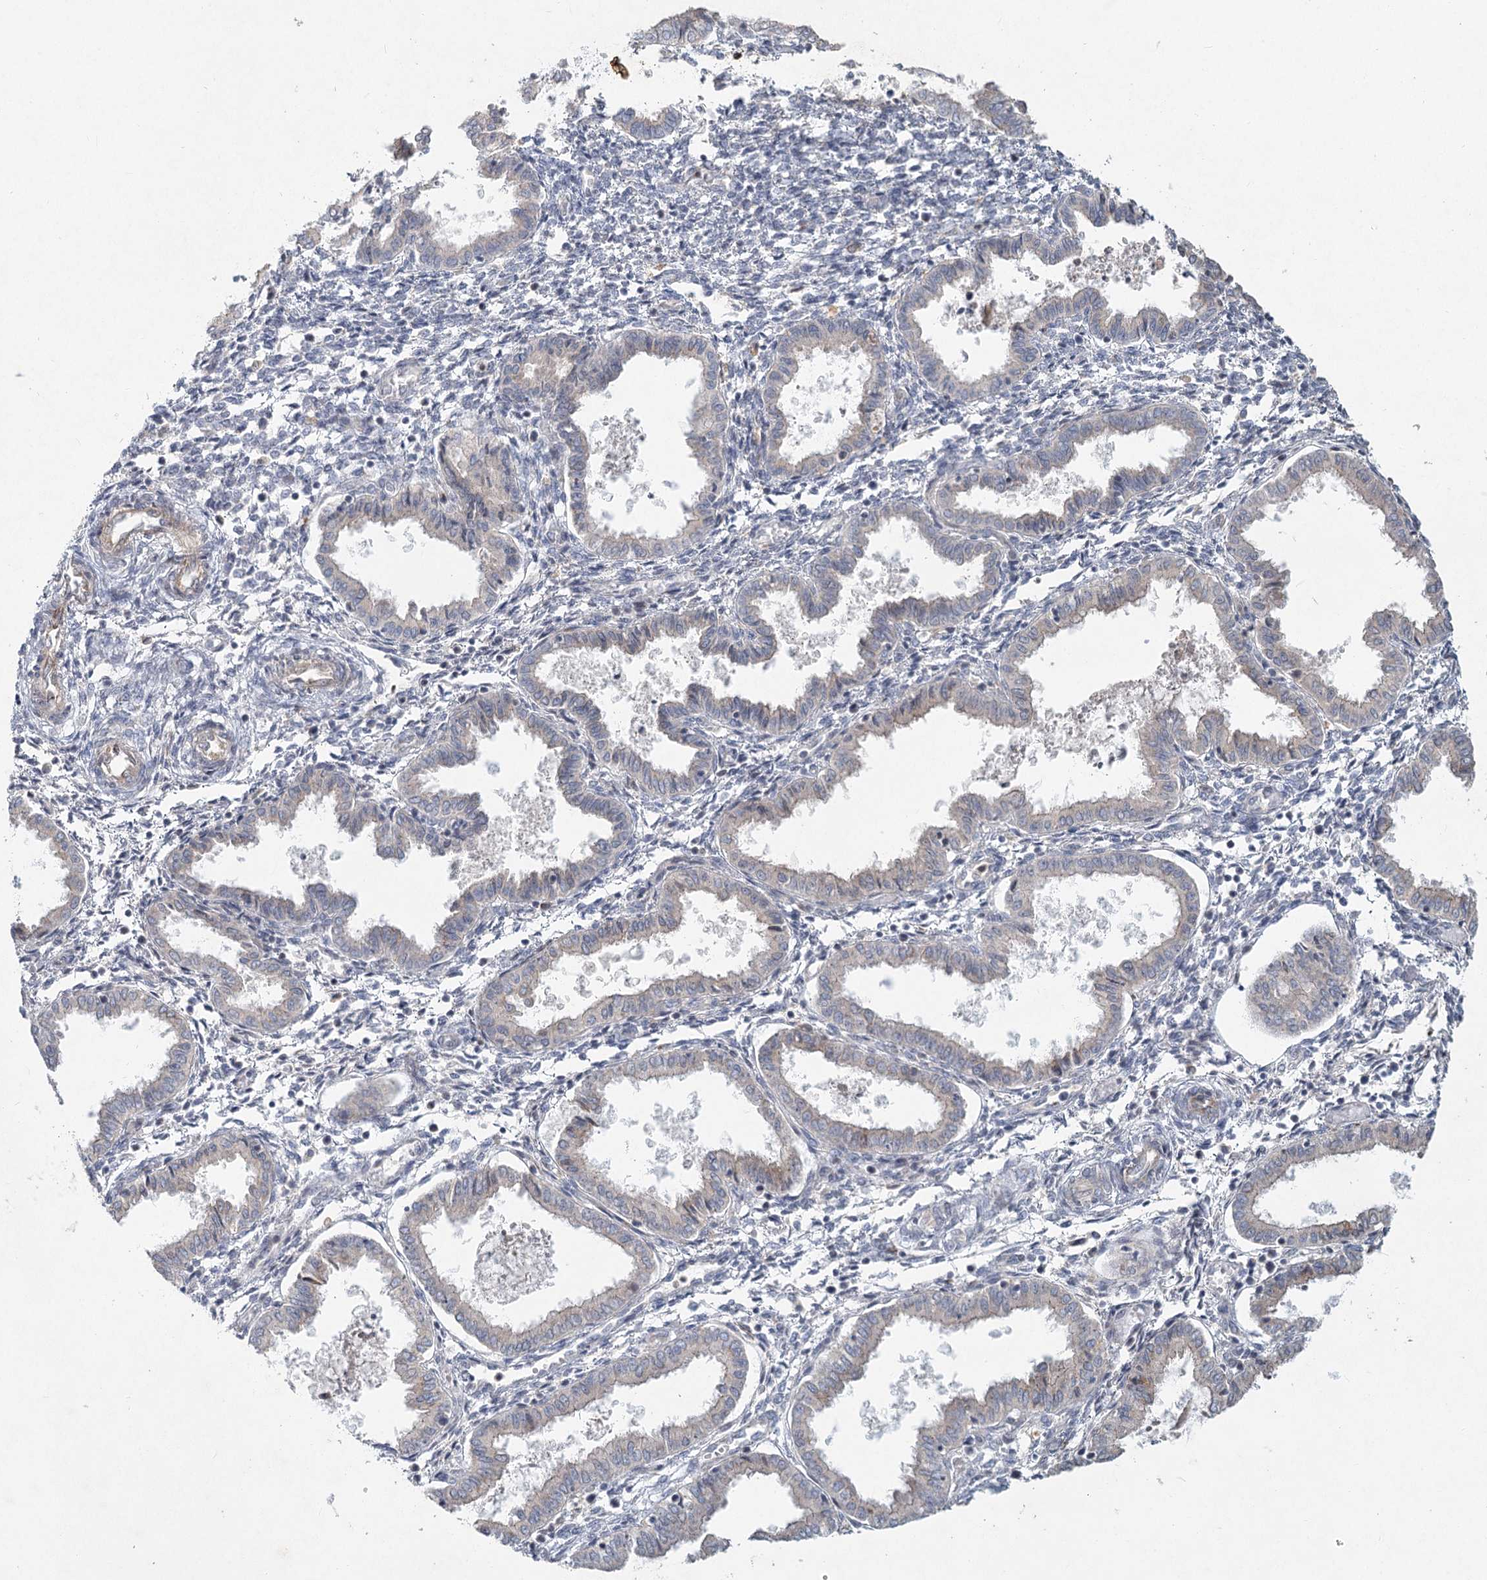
{"staining": {"intensity": "negative", "quantity": "none", "location": "none"}, "tissue": "endometrium", "cell_type": "Cells in endometrial stroma", "image_type": "normal", "snomed": [{"axis": "morphology", "description": "Normal tissue, NOS"}, {"axis": "topography", "description": "Endometrium"}], "caption": "Immunohistochemistry (IHC) micrograph of benign human endometrium stained for a protein (brown), which exhibits no expression in cells in endometrial stroma. (Brightfield microscopy of DAB (3,3'-diaminobenzidine) immunohistochemistry at high magnification).", "gene": "LRP2BP", "patient": {"sex": "female", "age": 33}}